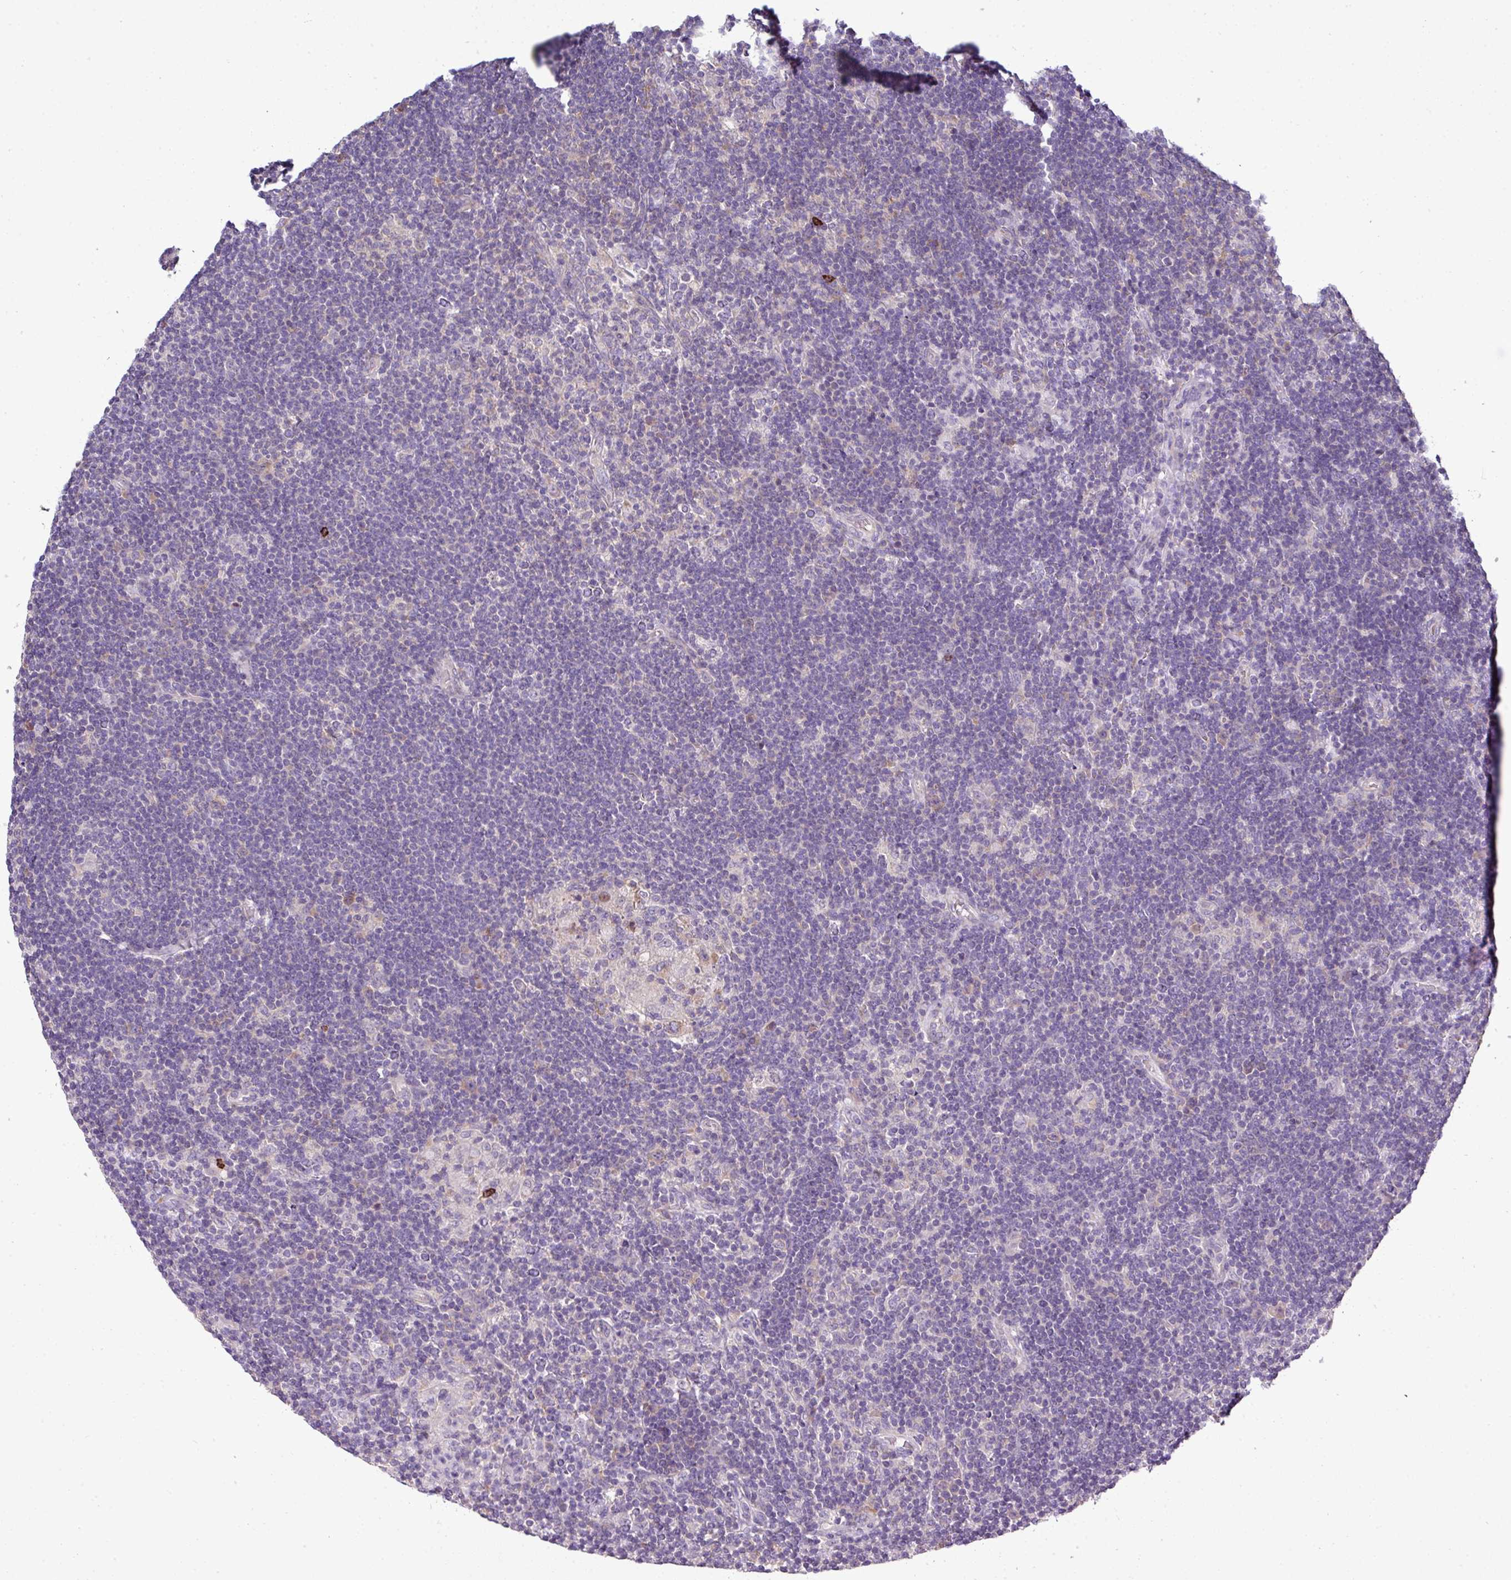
{"staining": {"intensity": "negative", "quantity": "none", "location": "none"}, "tissue": "lymphoma", "cell_type": "Tumor cells", "image_type": "cancer", "snomed": [{"axis": "morphology", "description": "Hodgkin's disease, NOS"}, {"axis": "topography", "description": "Lymph node"}], "caption": "This is a histopathology image of immunohistochemistry staining of lymphoma, which shows no expression in tumor cells. (DAB IHC visualized using brightfield microscopy, high magnification).", "gene": "AGAP5", "patient": {"sex": "female", "age": 57}}